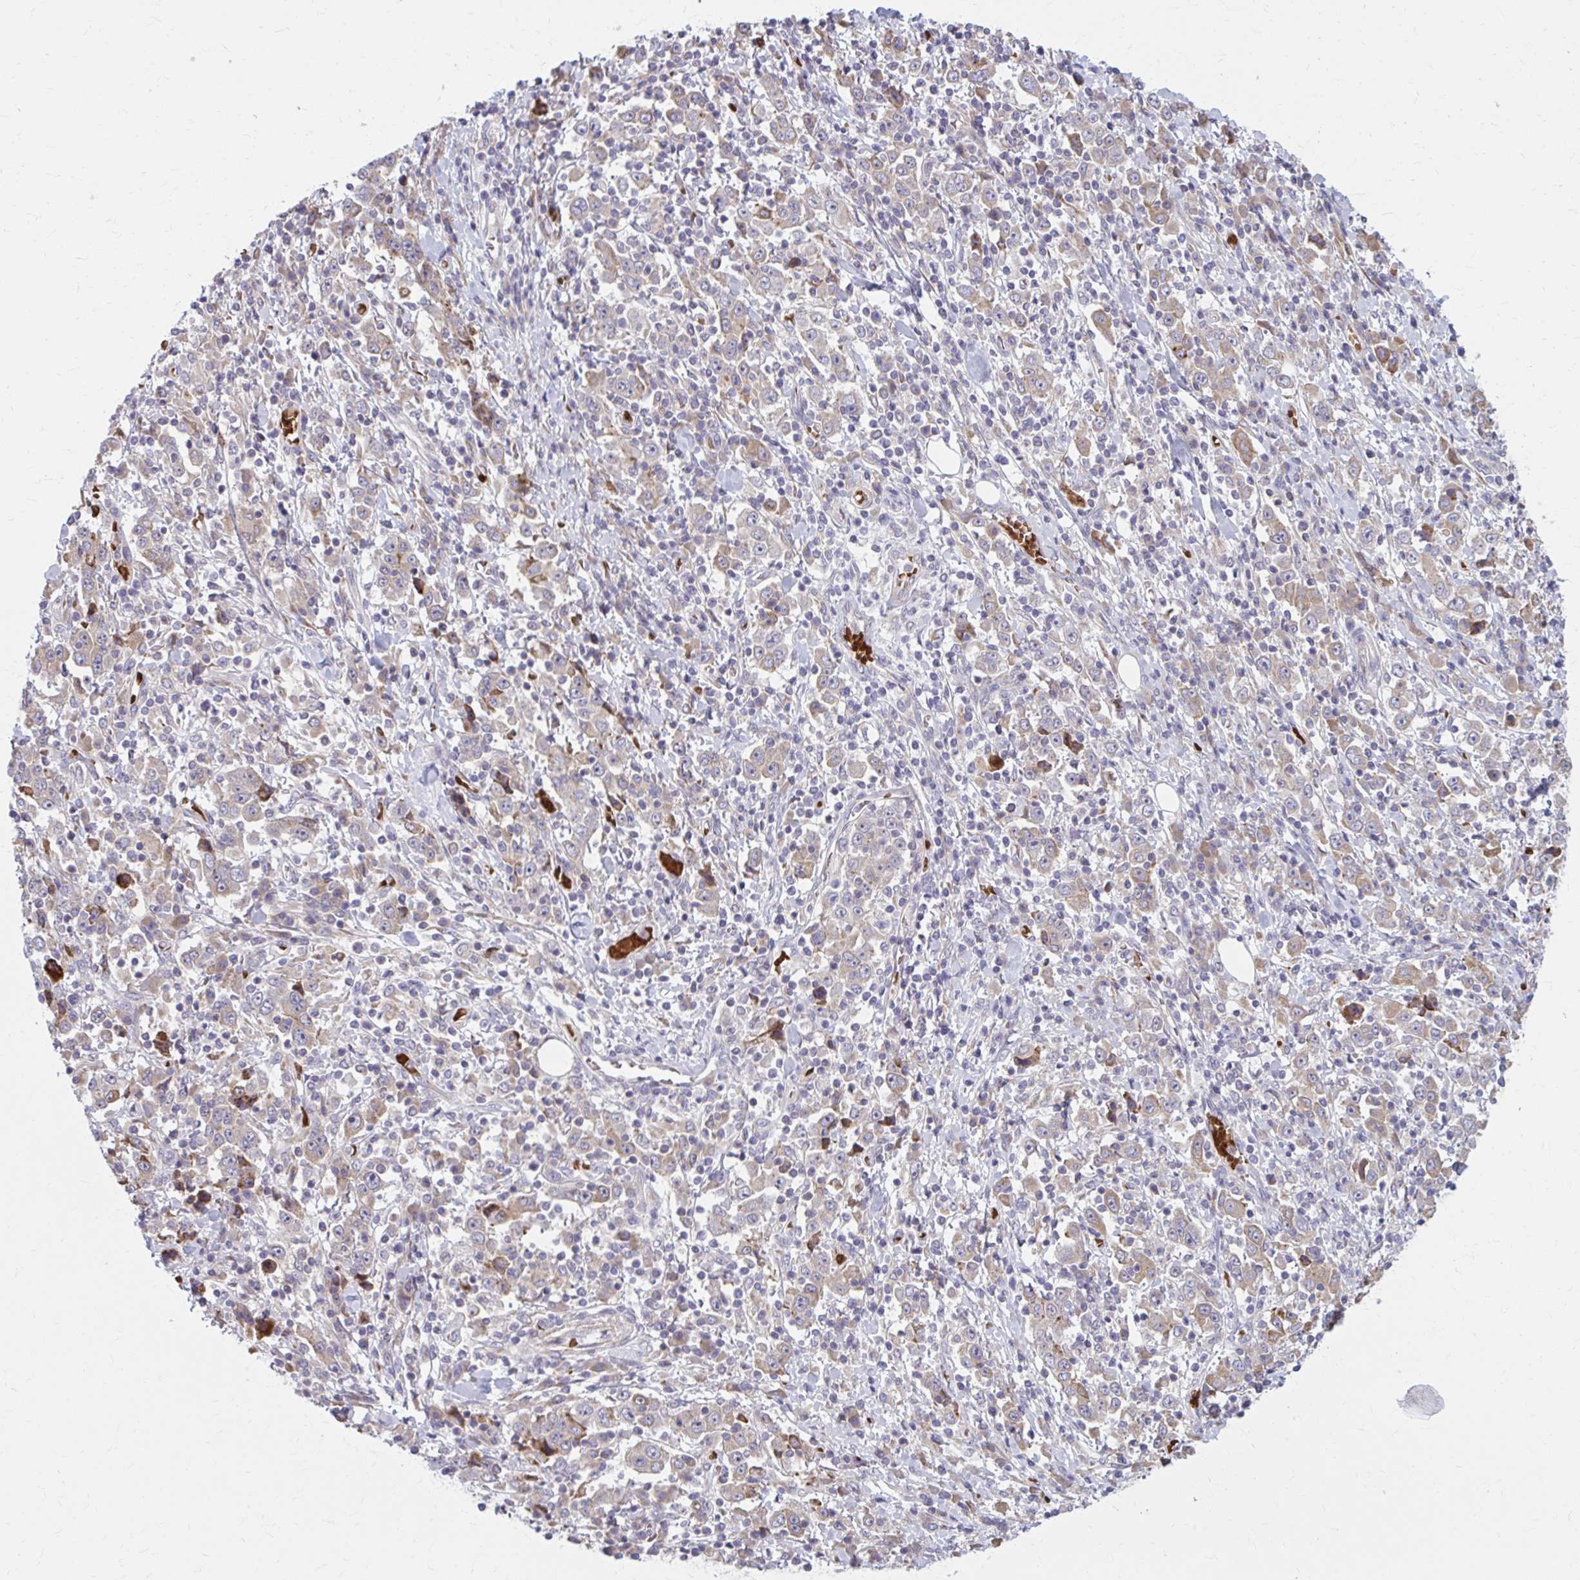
{"staining": {"intensity": "weak", "quantity": "25%-75%", "location": "cytoplasmic/membranous"}, "tissue": "stomach cancer", "cell_type": "Tumor cells", "image_type": "cancer", "snomed": [{"axis": "morphology", "description": "Normal tissue, NOS"}, {"axis": "morphology", "description": "Adenocarcinoma, NOS"}, {"axis": "topography", "description": "Stomach, upper"}, {"axis": "topography", "description": "Stomach"}], "caption": "Immunohistochemical staining of human adenocarcinoma (stomach) demonstrates low levels of weak cytoplasmic/membranous staining in approximately 25%-75% of tumor cells. Immunohistochemistry stains the protein of interest in brown and the nuclei are stained blue.", "gene": "SNF8", "patient": {"sex": "male", "age": 59}}